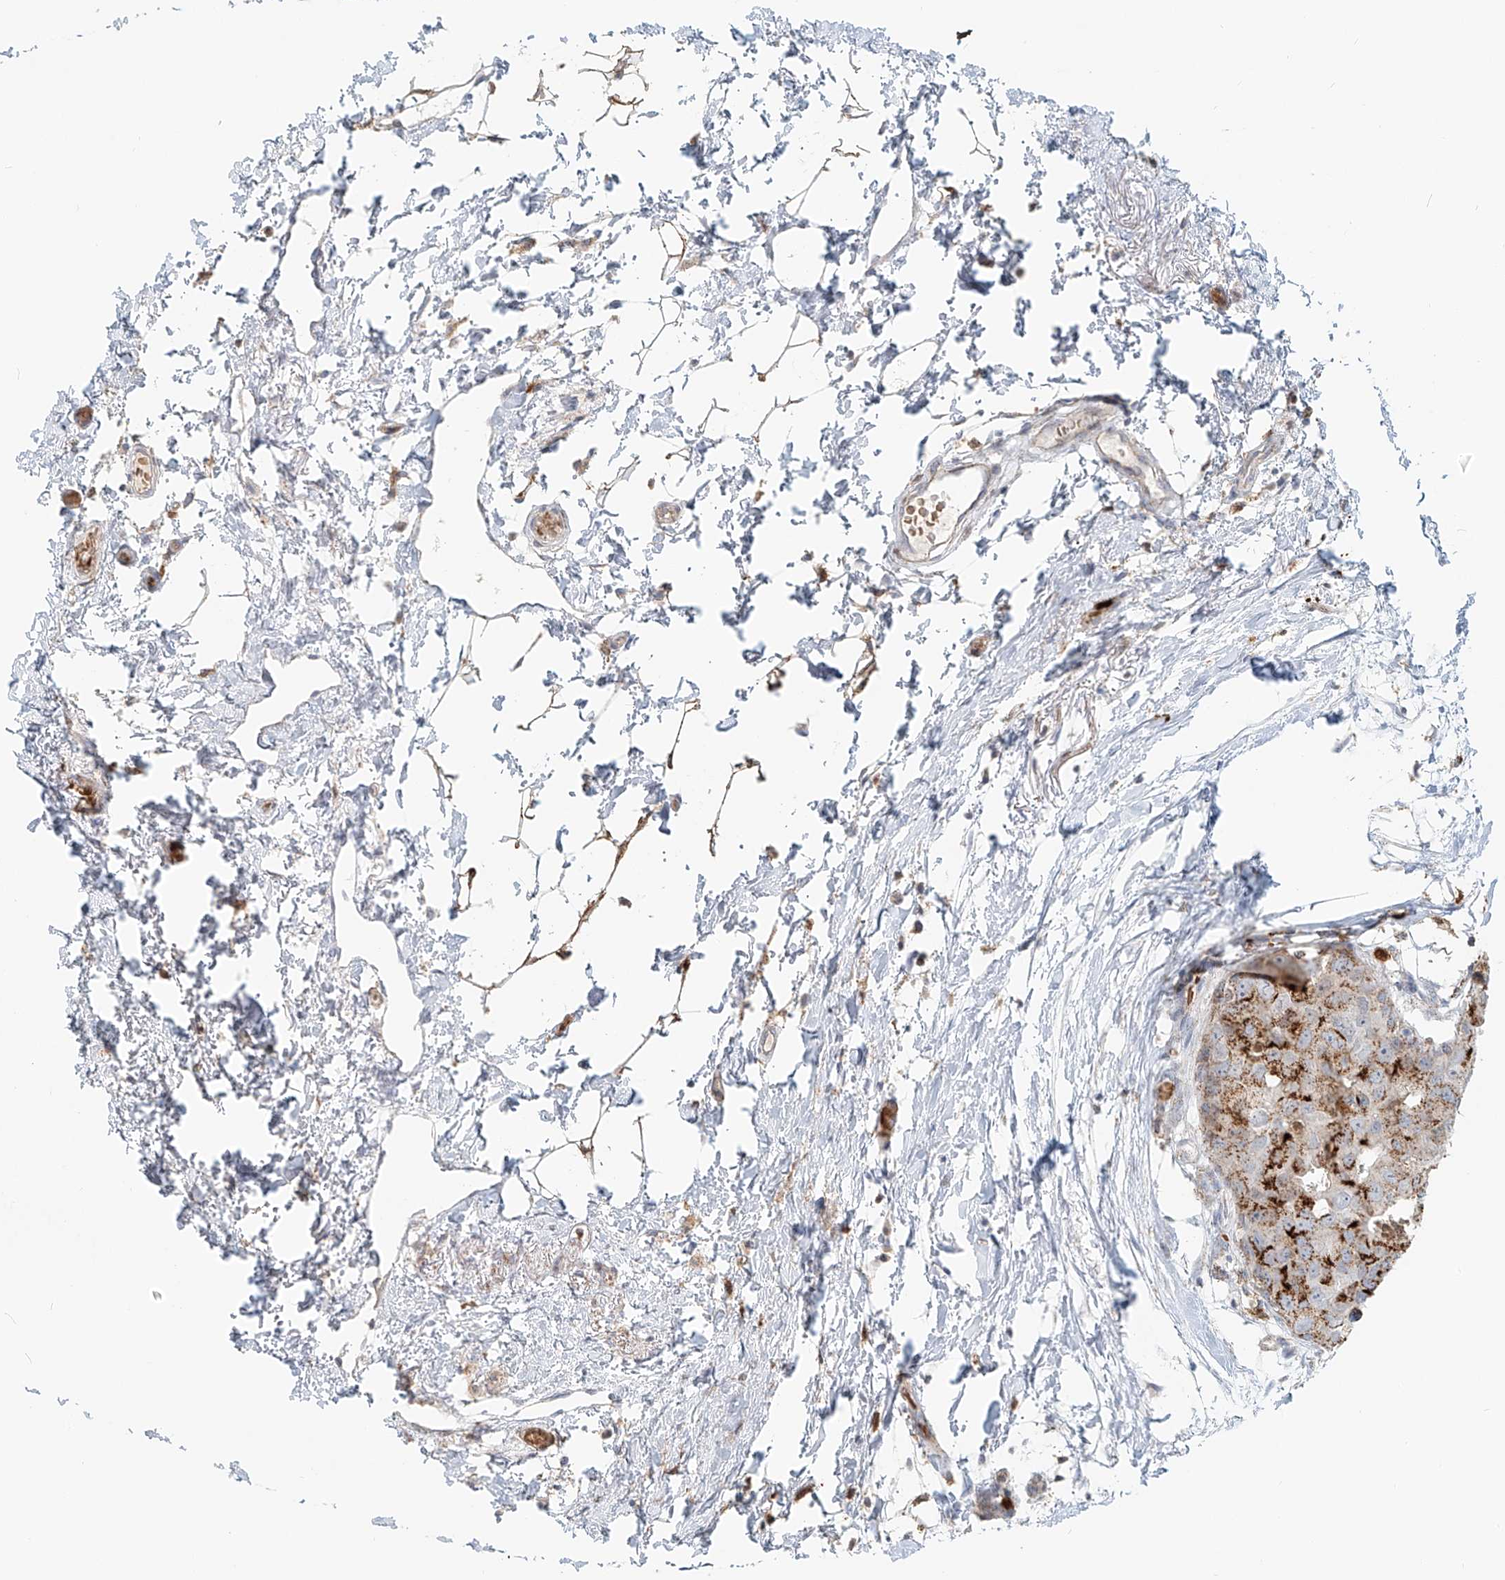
{"staining": {"intensity": "strong", "quantity": "25%-75%", "location": "cytoplasmic/membranous"}, "tissue": "breast cancer", "cell_type": "Tumor cells", "image_type": "cancer", "snomed": [{"axis": "morphology", "description": "Duct carcinoma"}, {"axis": "topography", "description": "Breast"}], "caption": "Intraductal carcinoma (breast) stained with DAB (3,3'-diaminobenzidine) IHC shows high levels of strong cytoplasmic/membranous positivity in about 25%-75% of tumor cells. The staining was performed using DAB, with brown indicating positive protein expression. Nuclei are stained blue with hematoxylin.", "gene": "PTPRA", "patient": {"sex": "female", "age": 62}}